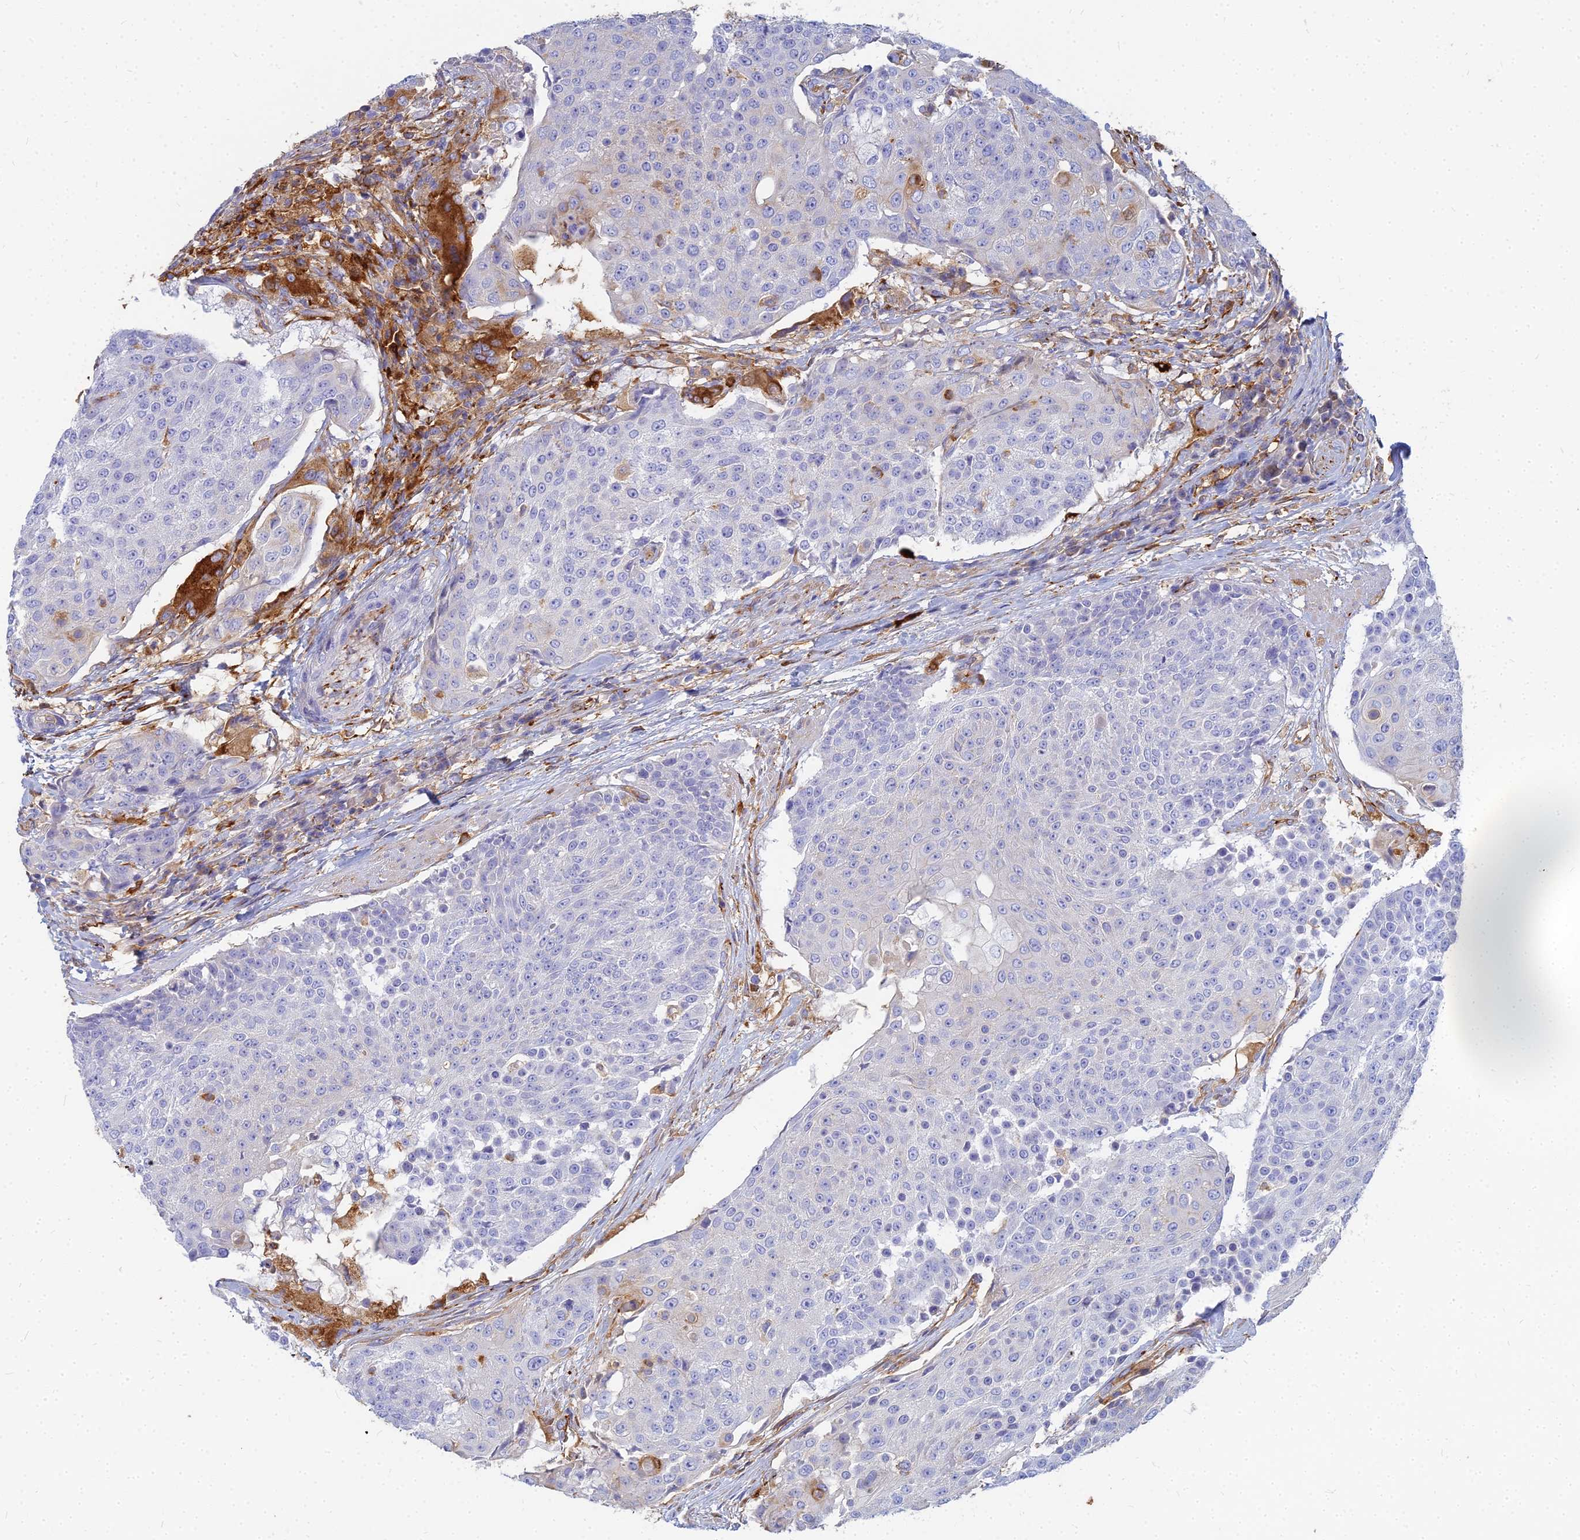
{"staining": {"intensity": "negative", "quantity": "none", "location": "none"}, "tissue": "urothelial cancer", "cell_type": "Tumor cells", "image_type": "cancer", "snomed": [{"axis": "morphology", "description": "Urothelial carcinoma, High grade"}, {"axis": "topography", "description": "Urinary bladder"}], "caption": "Immunohistochemical staining of human high-grade urothelial carcinoma demonstrates no significant positivity in tumor cells. The staining was performed using DAB (3,3'-diaminobenzidine) to visualize the protein expression in brown, while the nuclei were stained in blue with hematoxylin (Magnification: 20x).", "gene": "VAT1", "patient": {"sex": "female", "age": 63}}